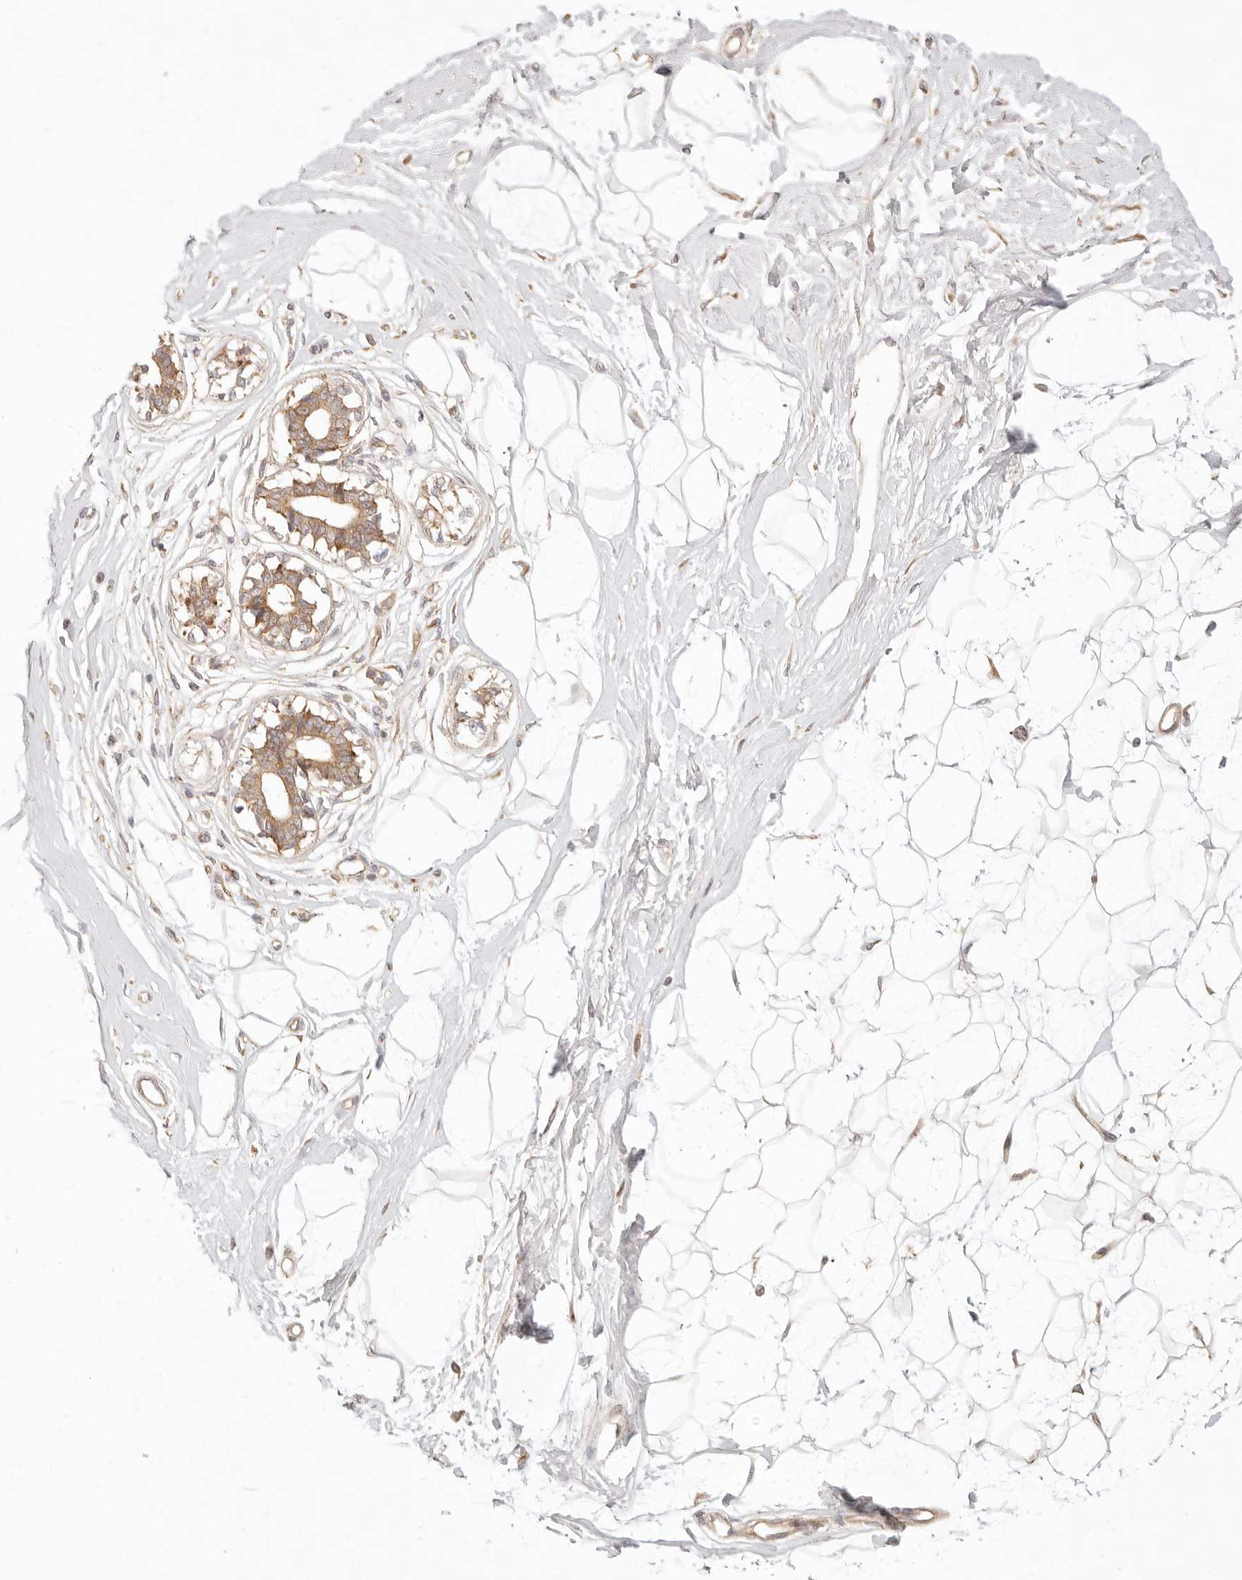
{"staining": {"intensity": "negative", "quantity": "none", "location": "none"}, "tissue": "breast", "cell_type": "Adipocytes", "image_type": "normal", "snomed": [{"axis": "morphology", "description": "Normal tissue, NOS"}, {"axis": "topography", "description": "Breast"}], "caption": "Immunohistochemical staining of unremarkable breast demonstrates no significant positivity in adipocytes. (Immunohistochemistry, brightfield microscopy, high magnification).", "gene": "PPP1R3B", "patient": {"sex": "female", "age": 45}}